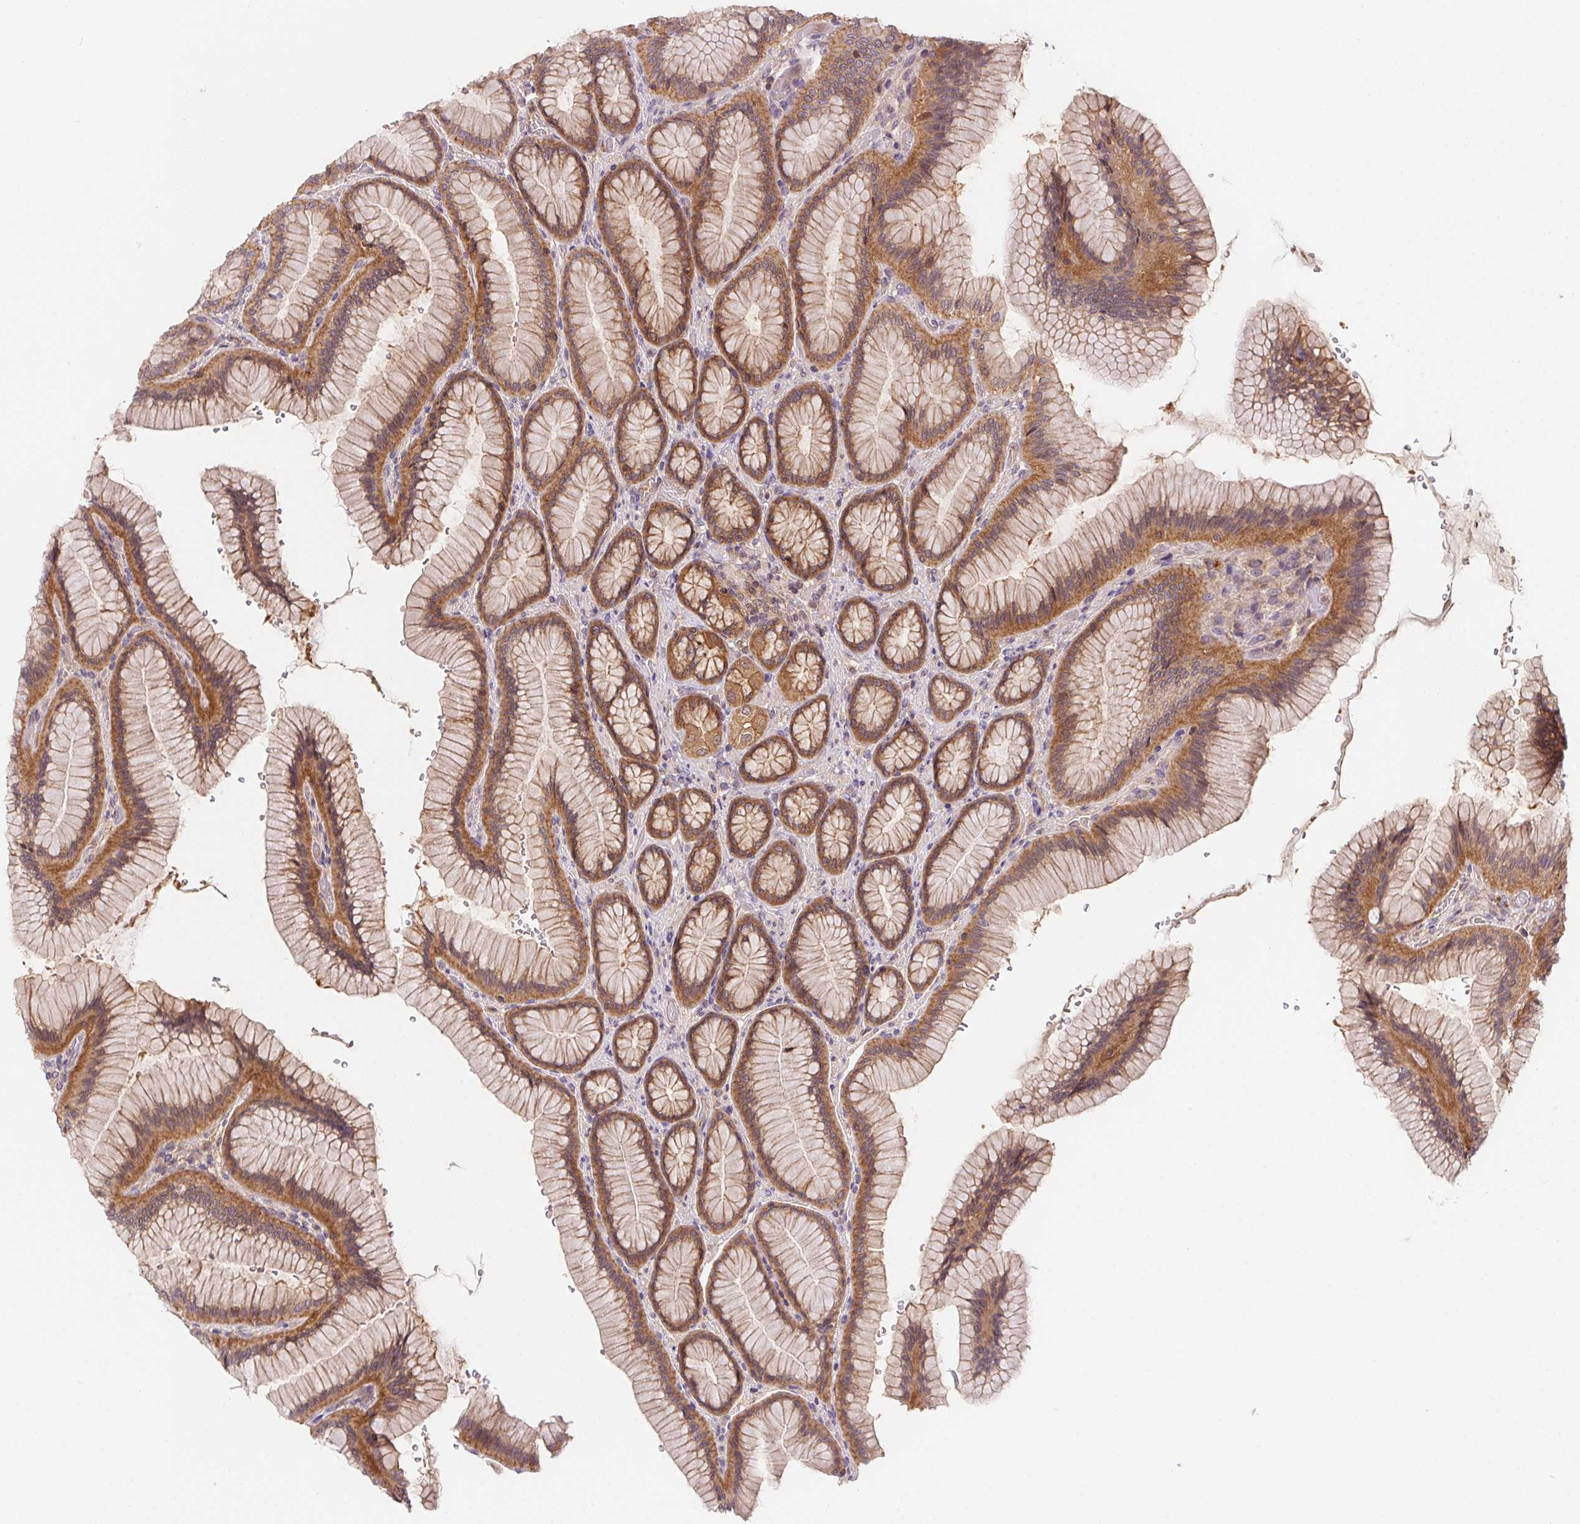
{"staining": {"intensity": "moderate", "quantity": ">75%", "location": "cytoplasmic/membranous"}, "tissue": "stomach", "cell_type": "Glandular cells", "image_type": "normal", "snomed": [{"axis": "morphology", "description": "Normal tissue, NOS"}, {"axis": "morphology", "description": "Adenocarcinoma, NOS"}, {"axis": "morphology", "description": "Adenocarcinoma, High grade"}, {"axis": "topography", "description": "Stomach, upper"}, {"axis": "topography", "description": "Stomach"}], "caption": "Stomach stained with DAB IHC shows medium levels of moderate cytoplasmic/membranous expression in about >75% of glandular cells.", "gene": "PRKAA1", "patient": {"sex": "female", "age": 65}}